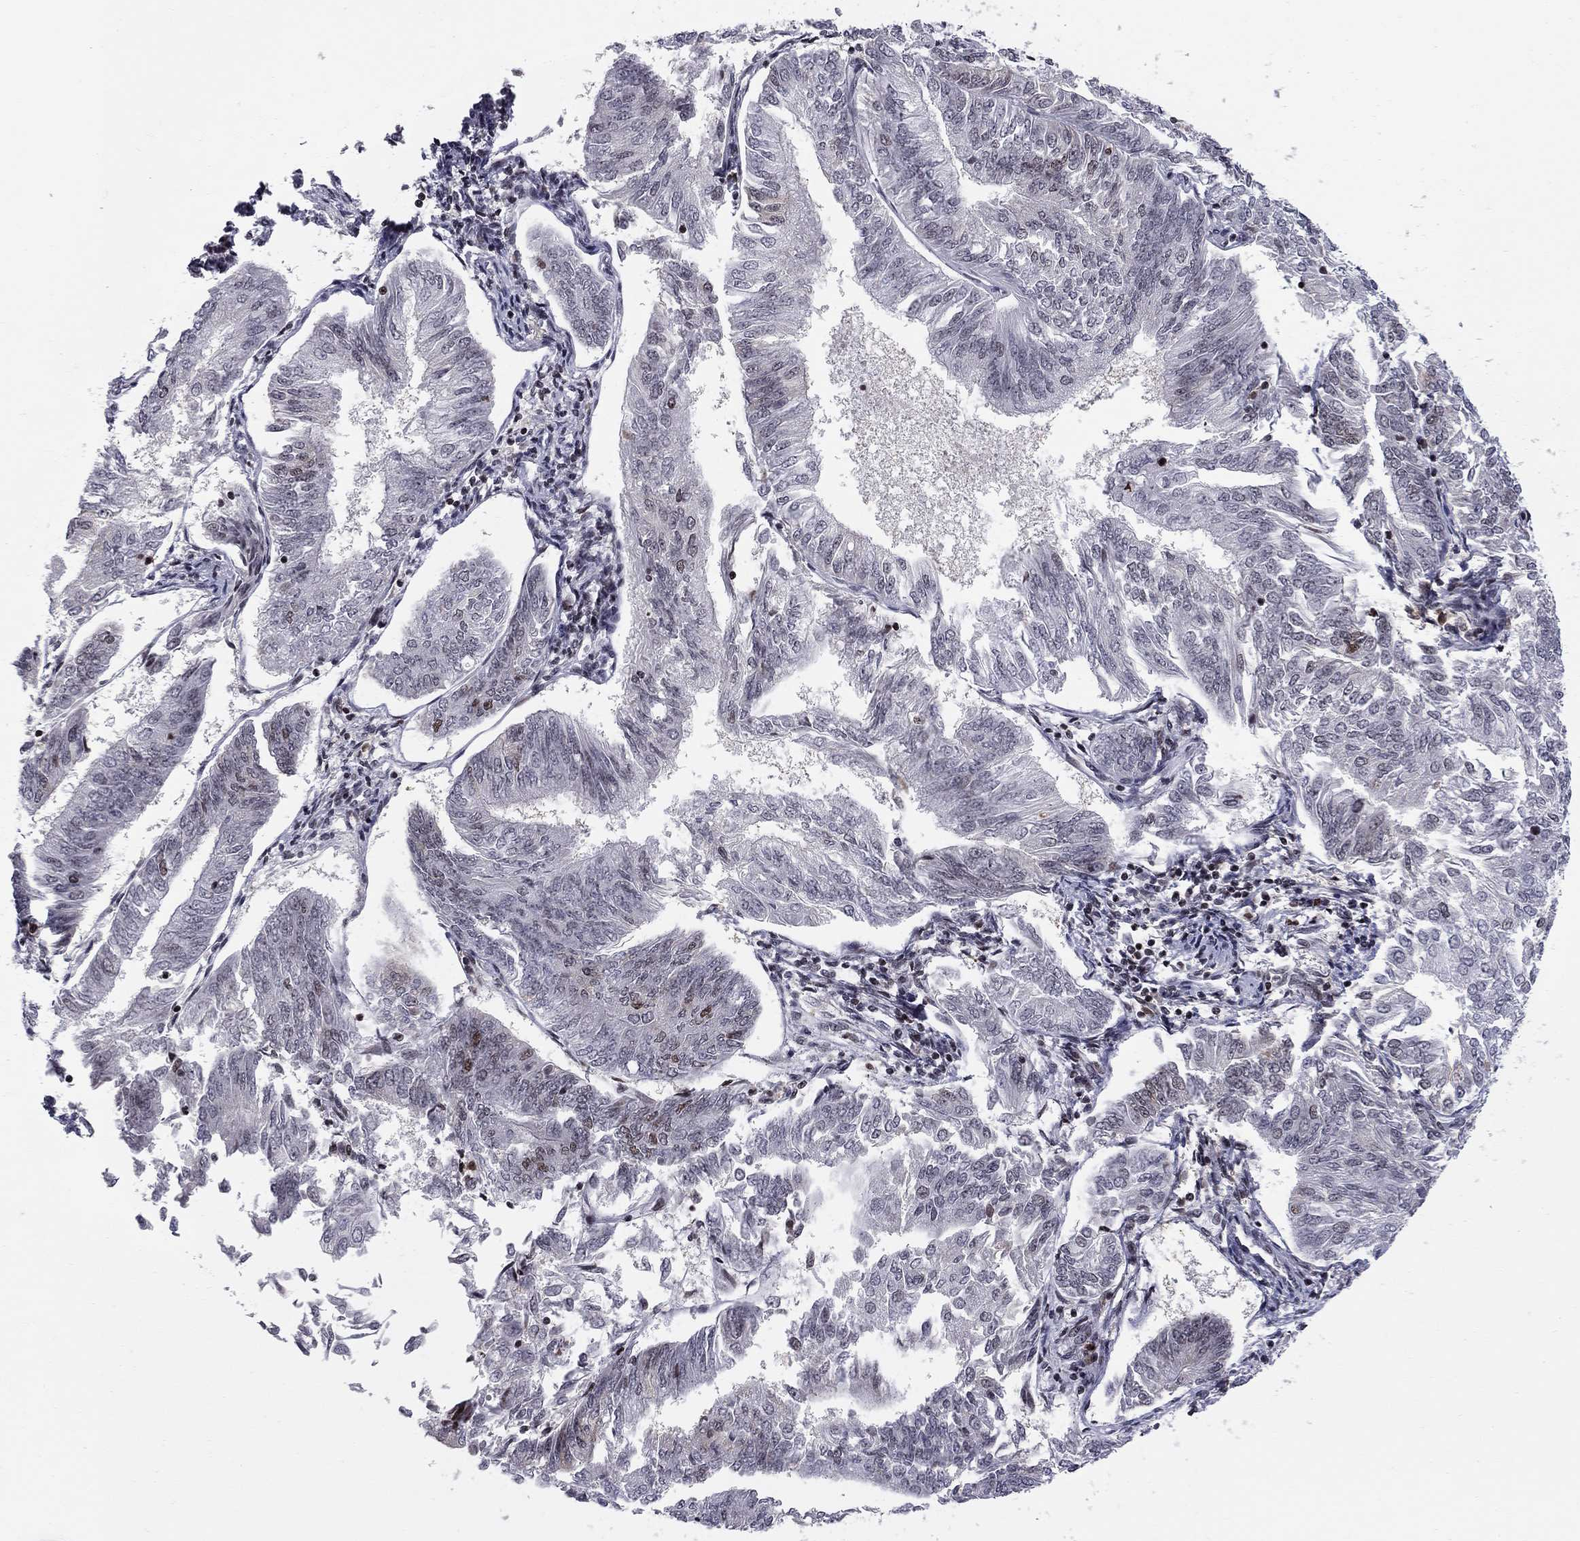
{"staining": {"intensity": "moderate", "quantity": "<25%", "location": "nuclear"}, "tissue": "endometrial cancer", "cell_type": "Tumor cells", "image_type": "cancer", "snomed": [{"axis": "morphology", "description": "Adenocarcinoma, NOS"}, {"axis": "topography", "description": "Endometrium"}], "caption": "The micrograph displays immunohistochemical staining of endometrial adenocarcinoma. There is moderate nuclear staining is identified in about <25% of tumor cells.", "gene": "RNASEH2C", "patient": {"sex": "female", "age": 58}}